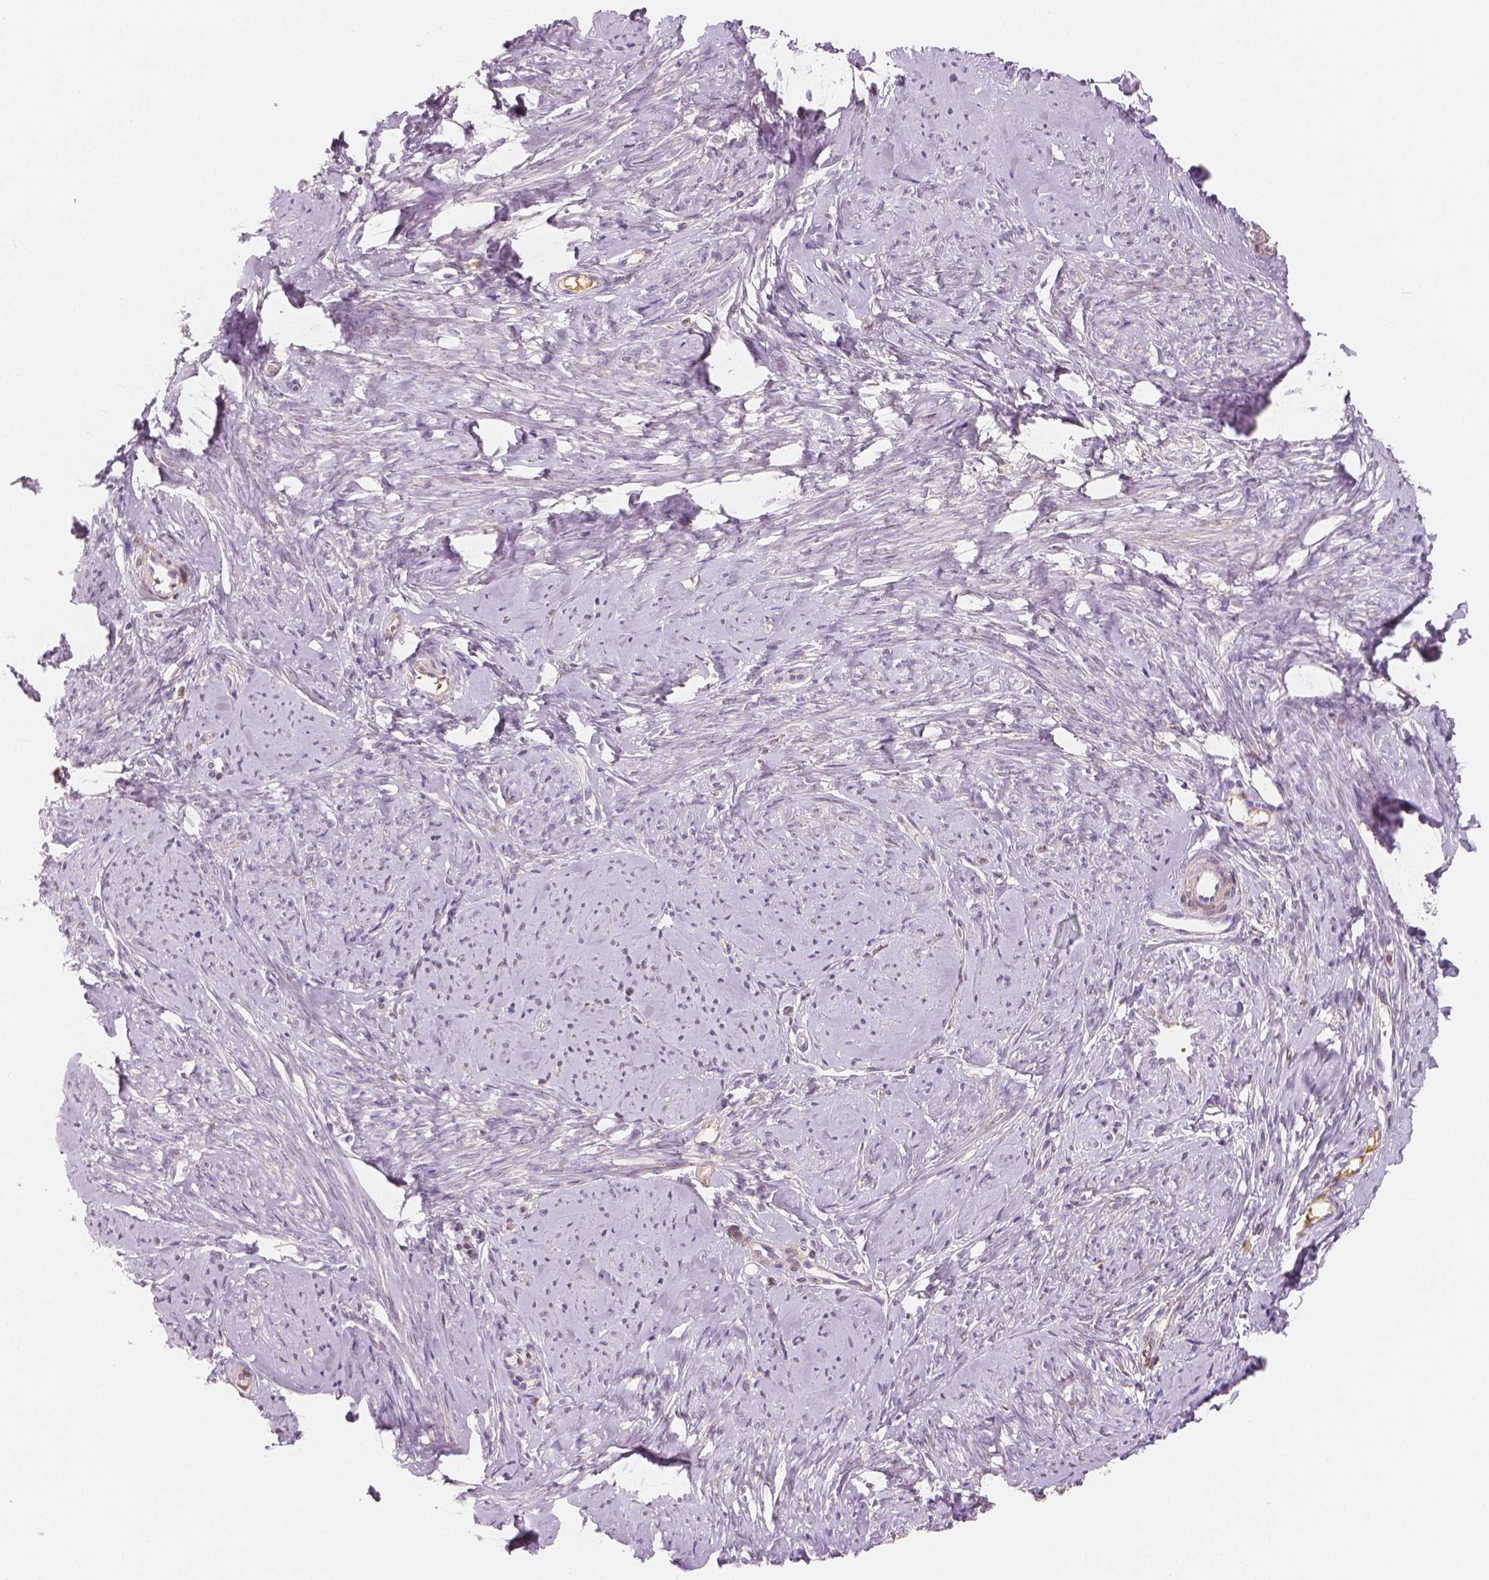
{"staining": {"intensity": "negative", "quantity": "none", "location": "none"}, "tissue": "smooth muscle", "cell_type": "Smooth muscle cells", "image_type": "normal", "snomed": [{"axis": "morphology", "description": "Normal tissue, NOS"}, {"axis": "topography", "description": "Smooth muscle"}], "caption": "High magnification brightfield microscopy of normal smooth muscle stained with DAB (brown) and counterstained with hematoxylin (blue): smooth muscle cells show no significant staining.", "gene": "APOA4", "patient": {"sex": "female", "age": 48}}